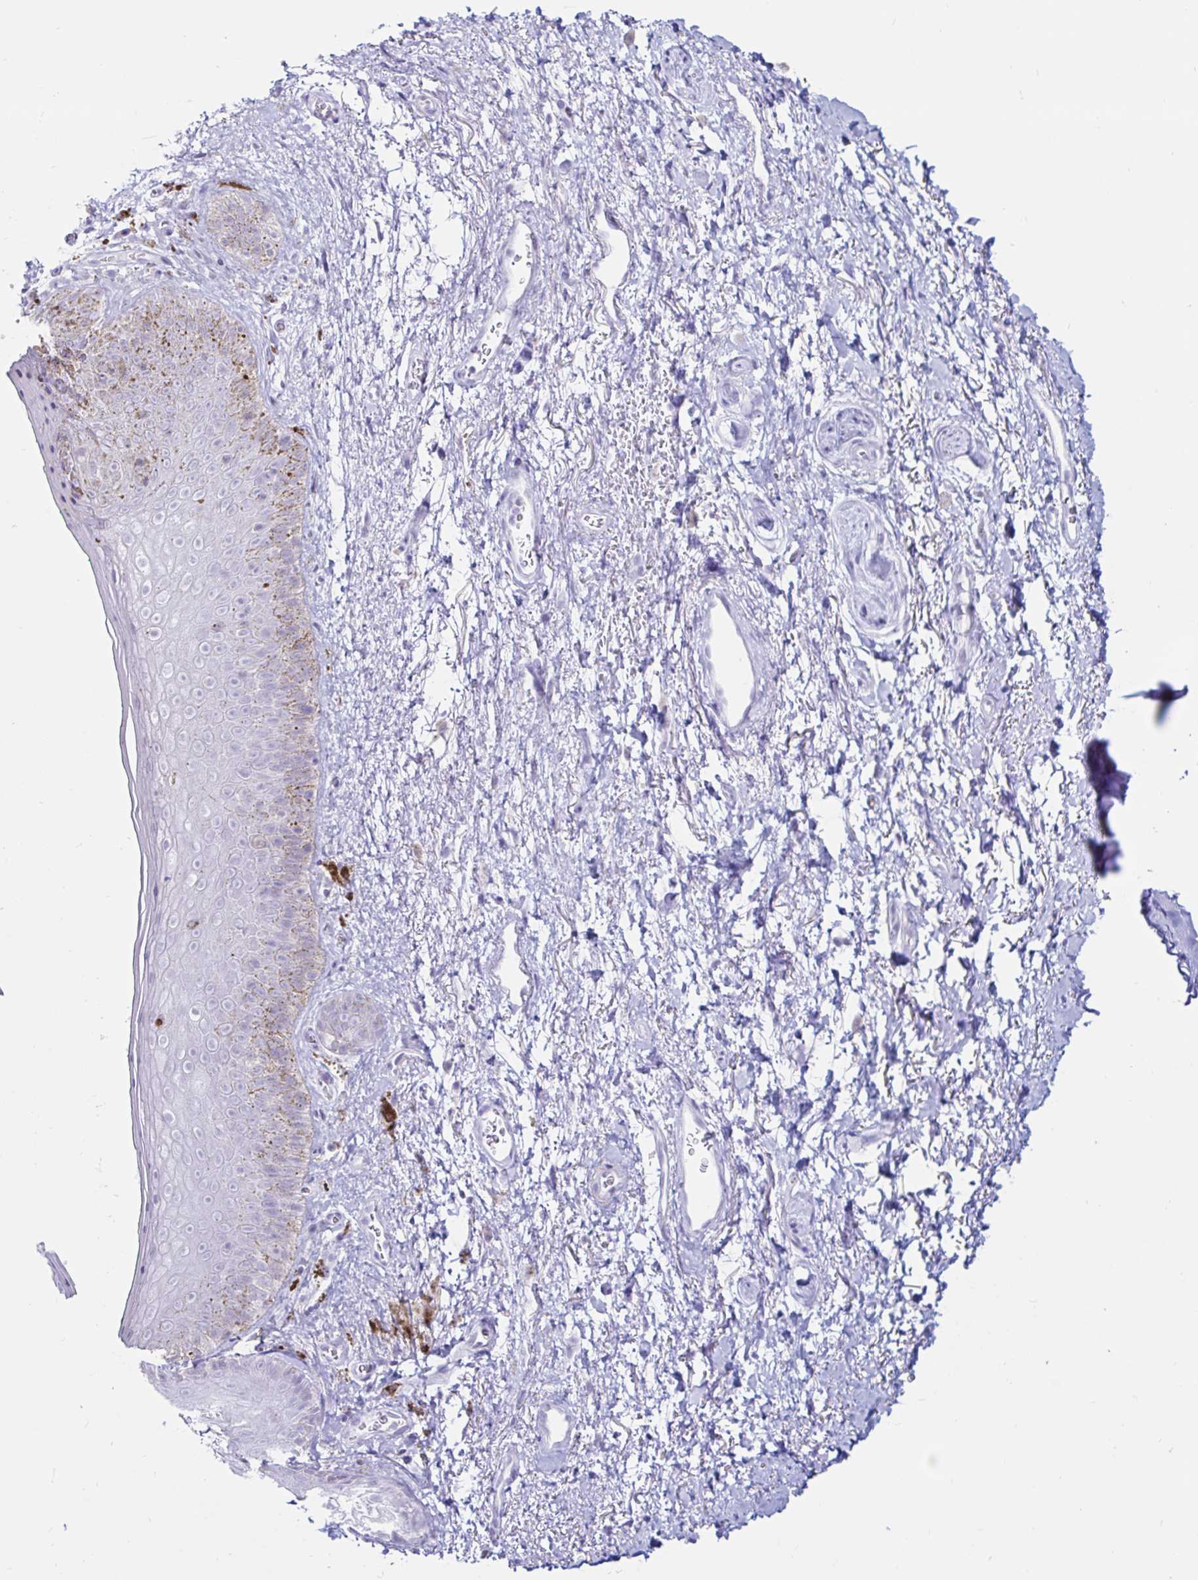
{"staining": {"intensity": "negative", "quantity": "none", "location": "none"}, "tissue": "adipose tissue", "cell_type": "Adipocytes", "image_type": "normal", "snomed": [{"axis": "morphology", "description": "Normal tissue, NOS"}, {"axis": "topography", "description": "Vulva"}, {"axis": "topography", "description": "Peripheral nerve tissue"}], "caption": "IHC of unremarkable adipose tissue displays no expression in adipocytes.", "gene": "BEST1", "patient": {"sex": "female", "age": 66}}